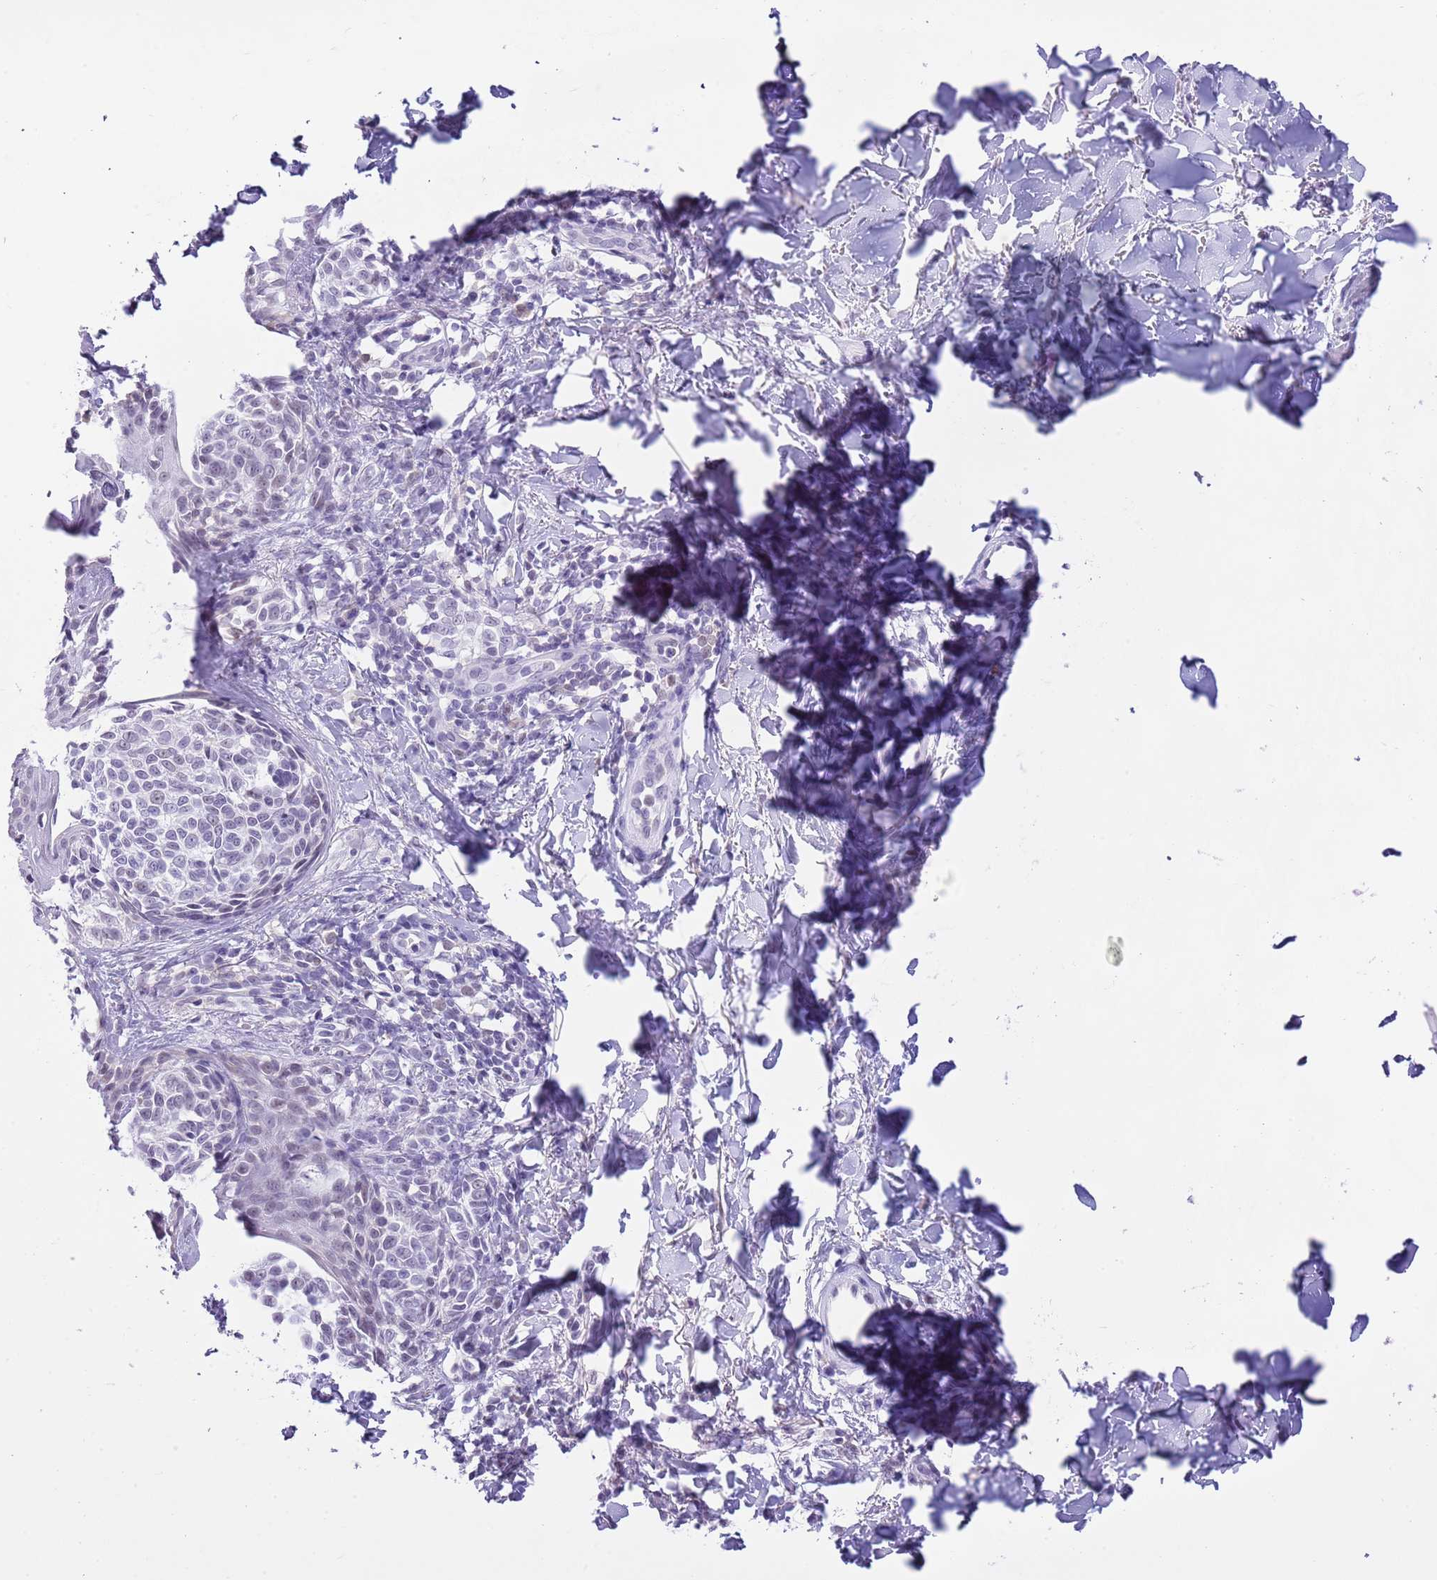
{"staining": {"intensity": "negative", "quantity": "none", "location": "none"}, "tissue": "melanoma", "cell_type": "Tumor cells", "image_type": "cancer", "snomed": [{"axis": "morphology", "description": "Malignant melanoma, NOS"}, {"axis": "topography", "description": "Skin of upper extremity"}], "caption": "A micrograph of malignant melanoma stained for a protein exhibits no brown staining in tumor cells.", "gene": "PPP1R17", "patient": {"sex": "male", "age": 40}}